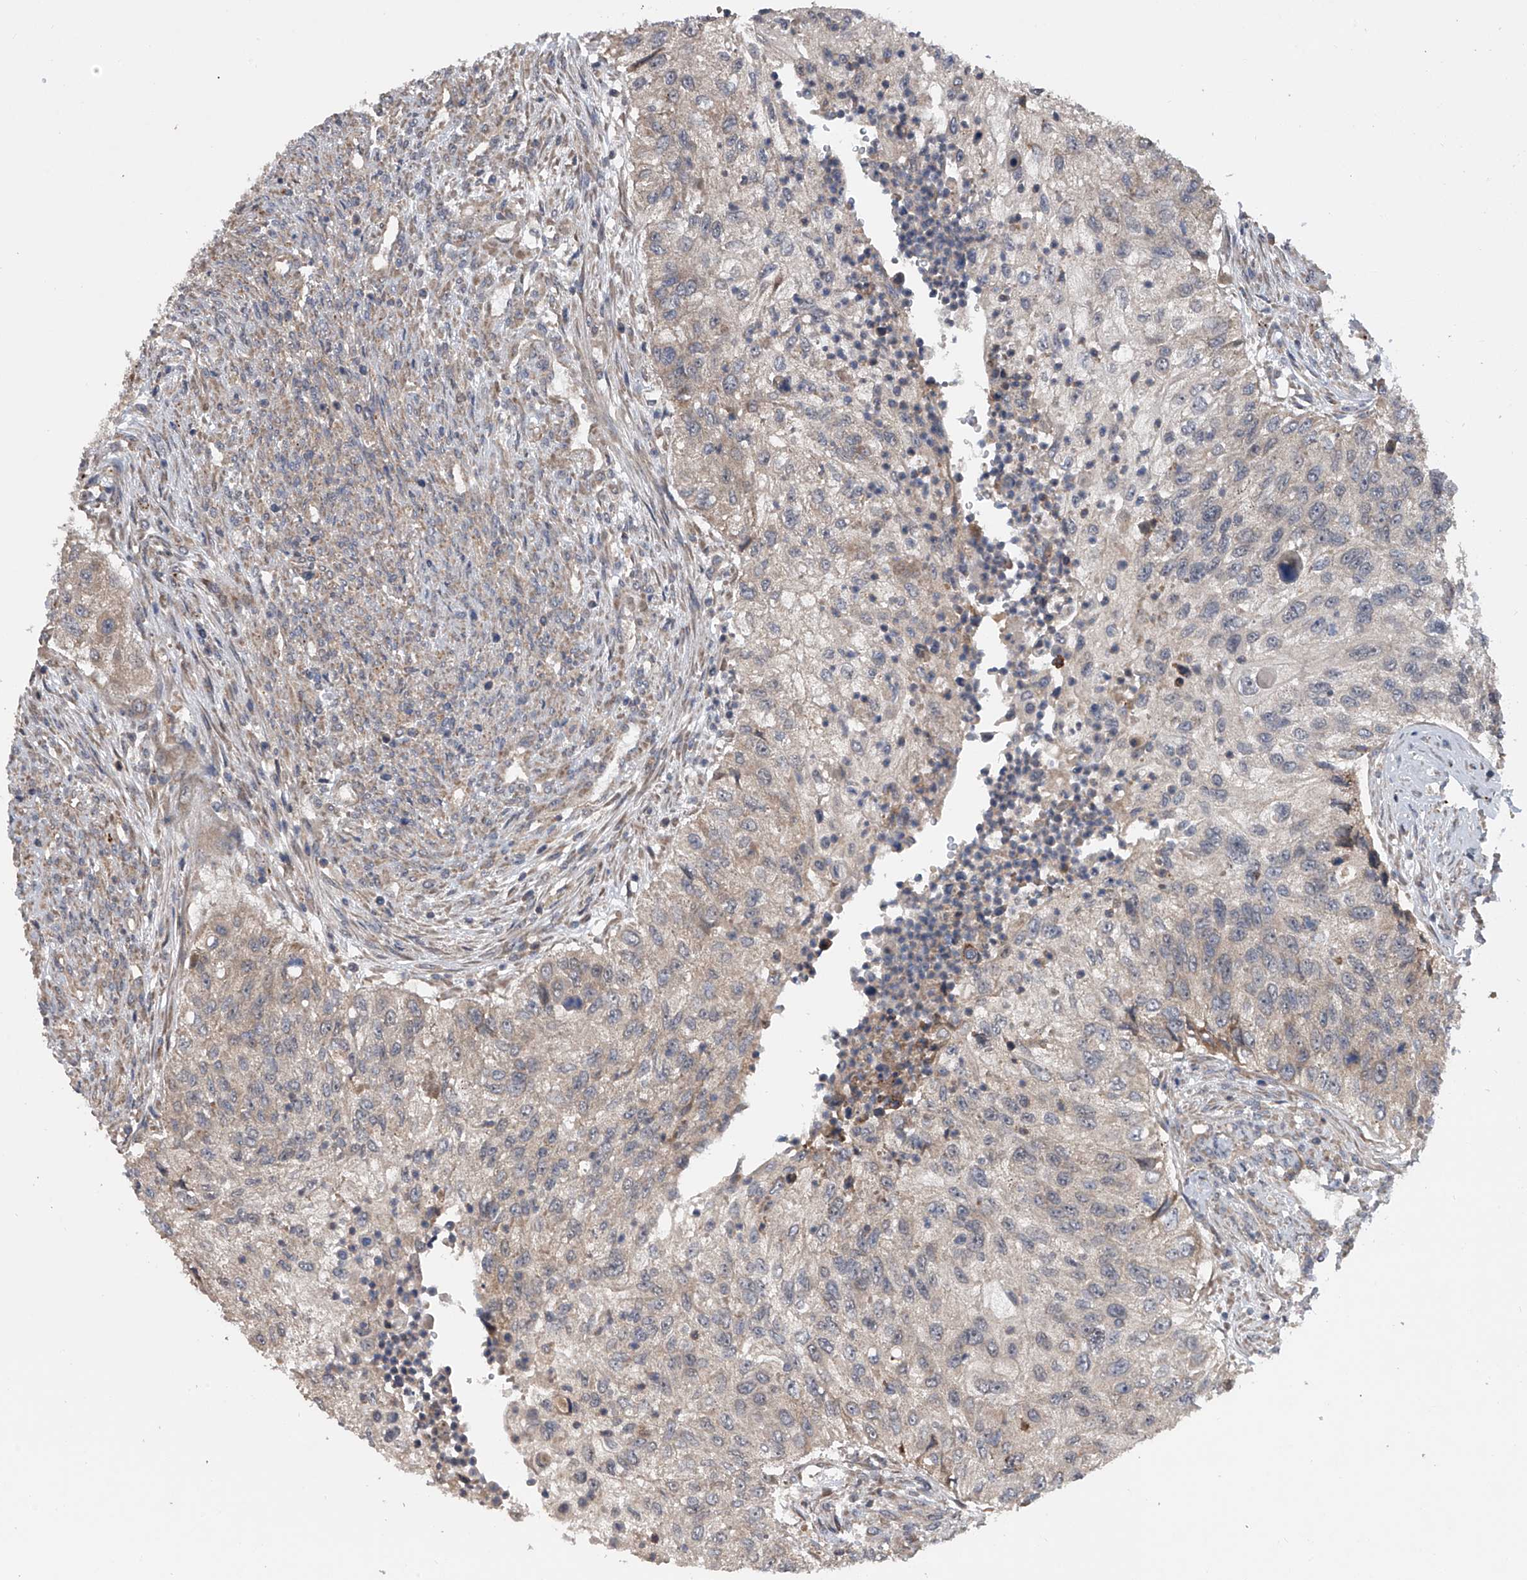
{"staining": {"intensity": "negative", "quantity": "none", "location": "none"}, "tissue": "urothelial cancer", "cell_type": "Tumor cells", "image_type": "cancer", "snomed": [{"axis": "morphology", "description": "Urothelial carcinoma, High grade"}, {"axis": "topography", "description": "Urinary bladder"}], "caption": "Immunohistochemistry of human urothelial carcinoma (high-grade) demonstrates no expression in tumor cells. (Brightfield microscopy of DAB immunohistochemistry at high magnification).", "gene": "GEMIN8", "patient": {"sex": "female", "age": 60}}